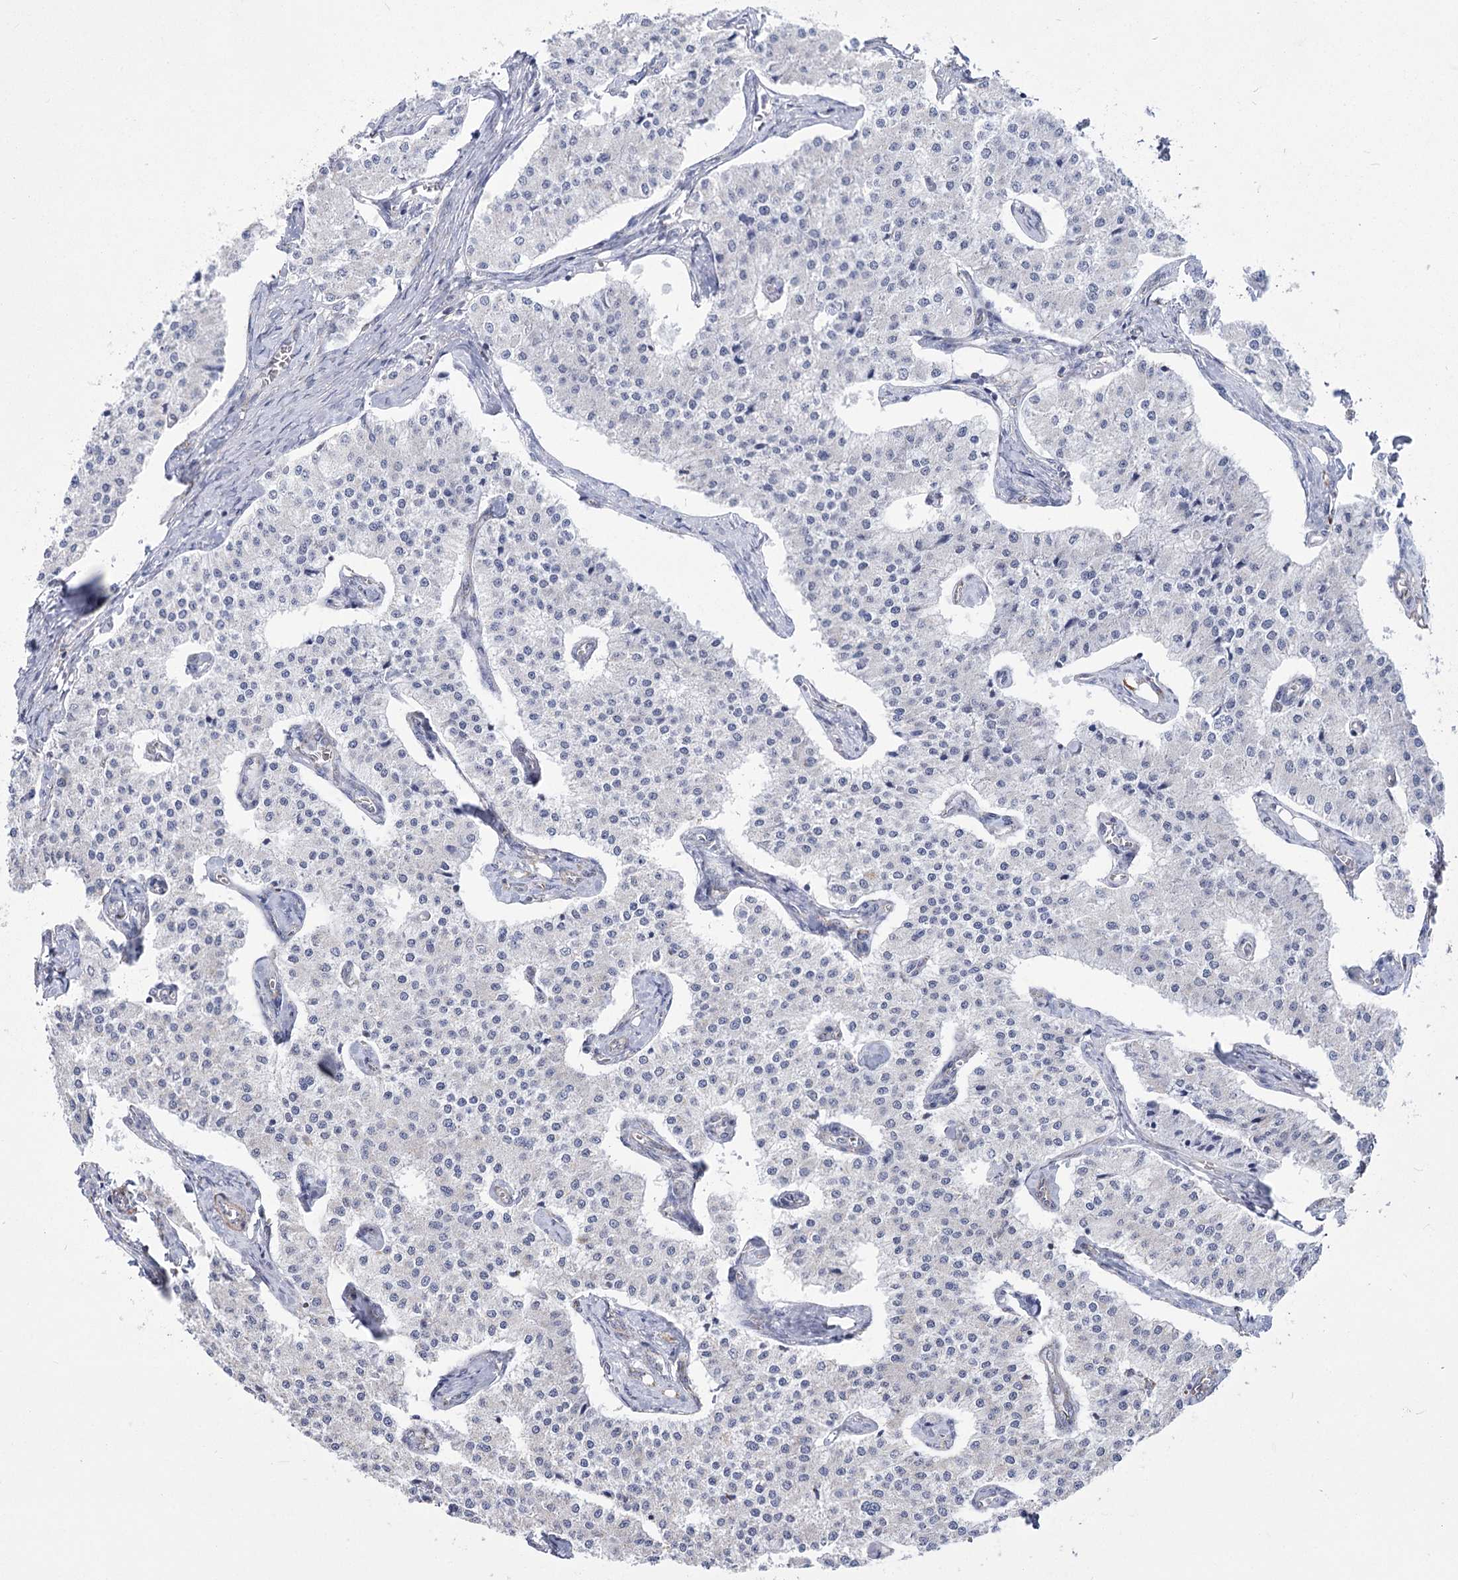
{"staining": {"intensity": "negative", "quantity": "none", "location": "none"}, "tissue": "carcinoid", "cell_type": "Tumor cells", "image_type": "cancer", "snomed": [{"axis": "morphology", "description": "Carcinoid, malignant, NOS"}, {"axis": "topography", "description": "Colon"}], "caption": "IHC of human carcinoid displays no positivity in tumor cells.", "gene": "PDHB", "patient": {"sex": "female", "age": 52}}